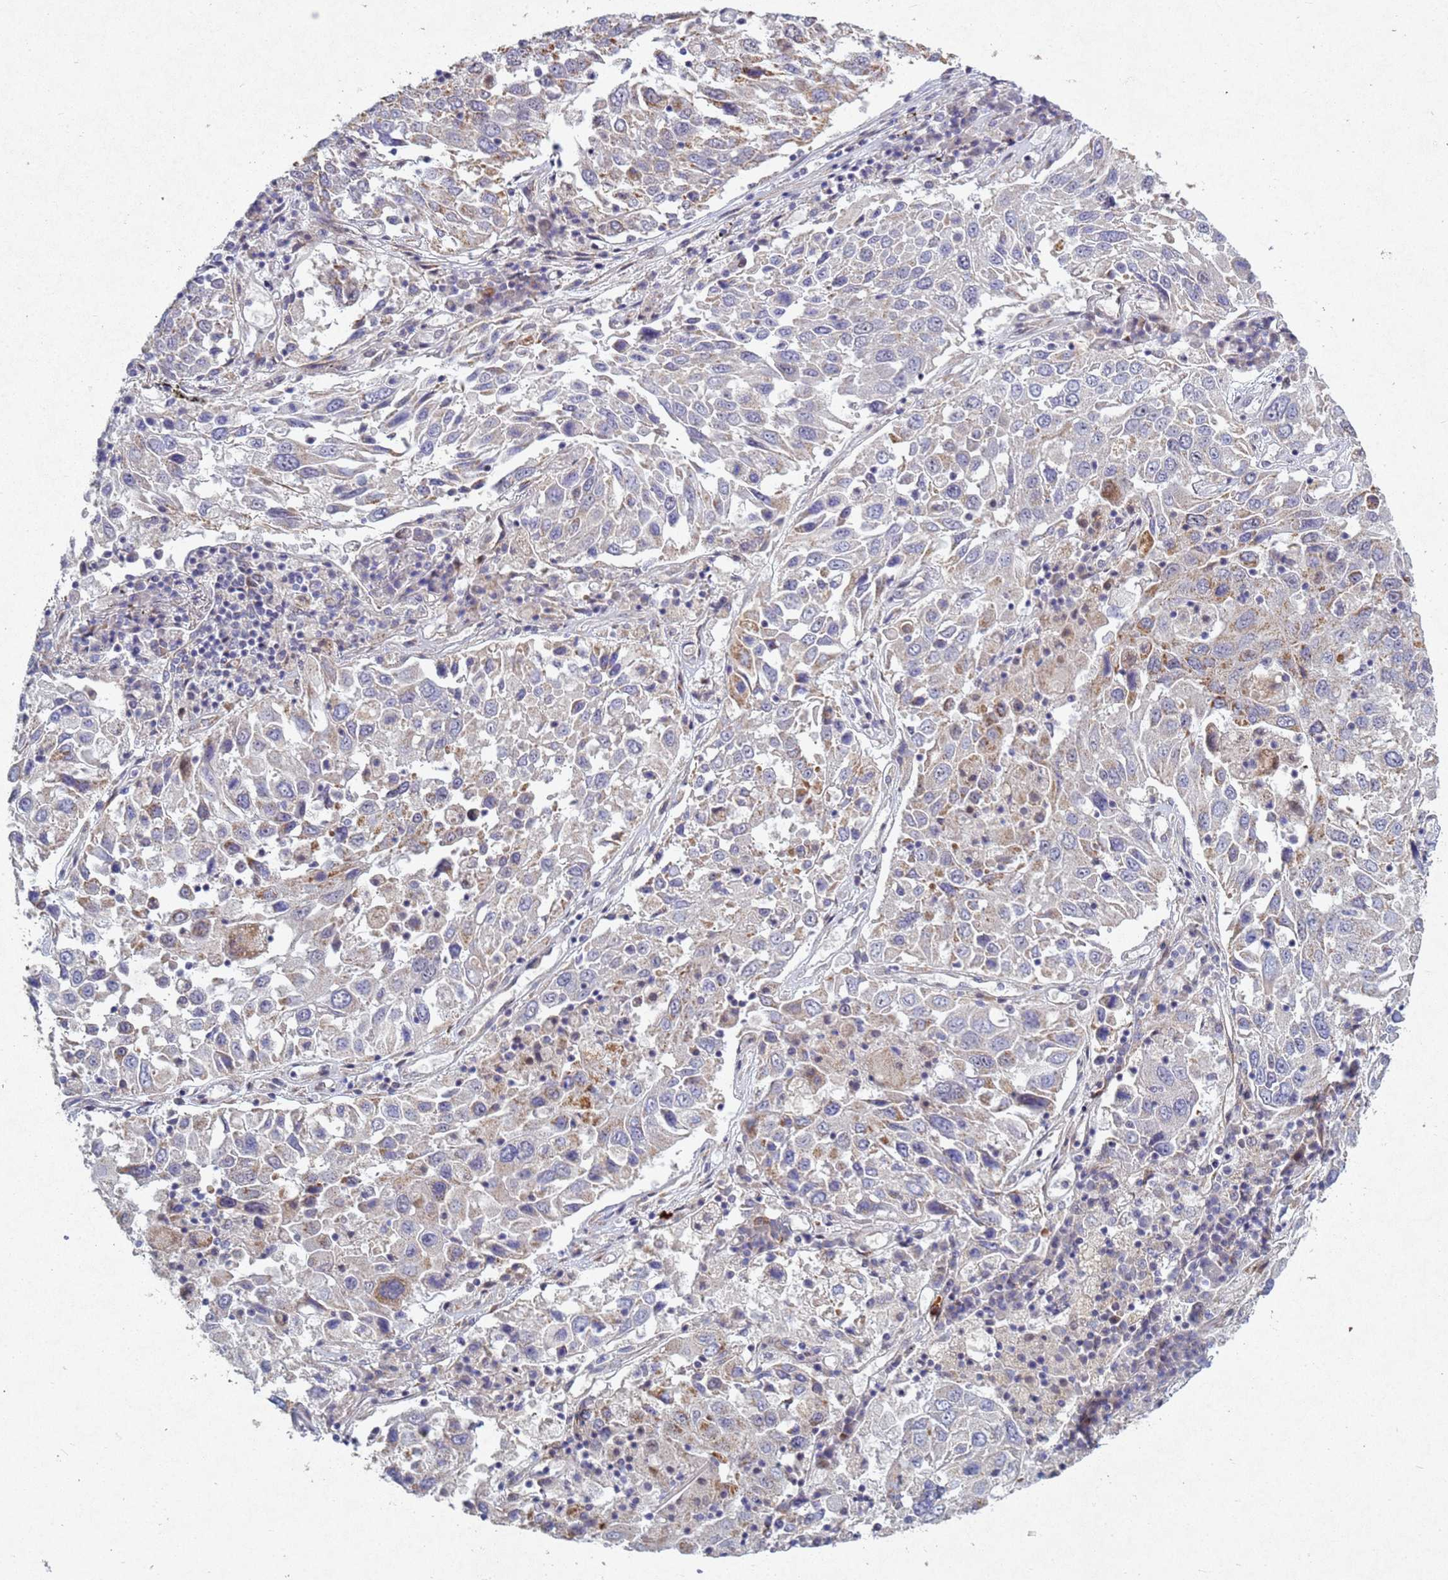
{"staining": {"intensity": "weak", "quantity": "<25%", "location": "cytoplasmic/membranous"}, "tissue": "lung cancer", "cell_type": "Tumor cells", "image_type": "cancer", "snomed": [{"axis": "morphology", "description": "Squamous cell carcinoma, NOS"}, {"axis": "topography", "description": "Lung"}], "caption": "This is a image of immunohistochemistry staining of lung cancer (squamous cell carcinoma), which shows no positivity in tumor cells.", "gene": "TNPO2", "patient": {"sex": "male", "age": 65}}